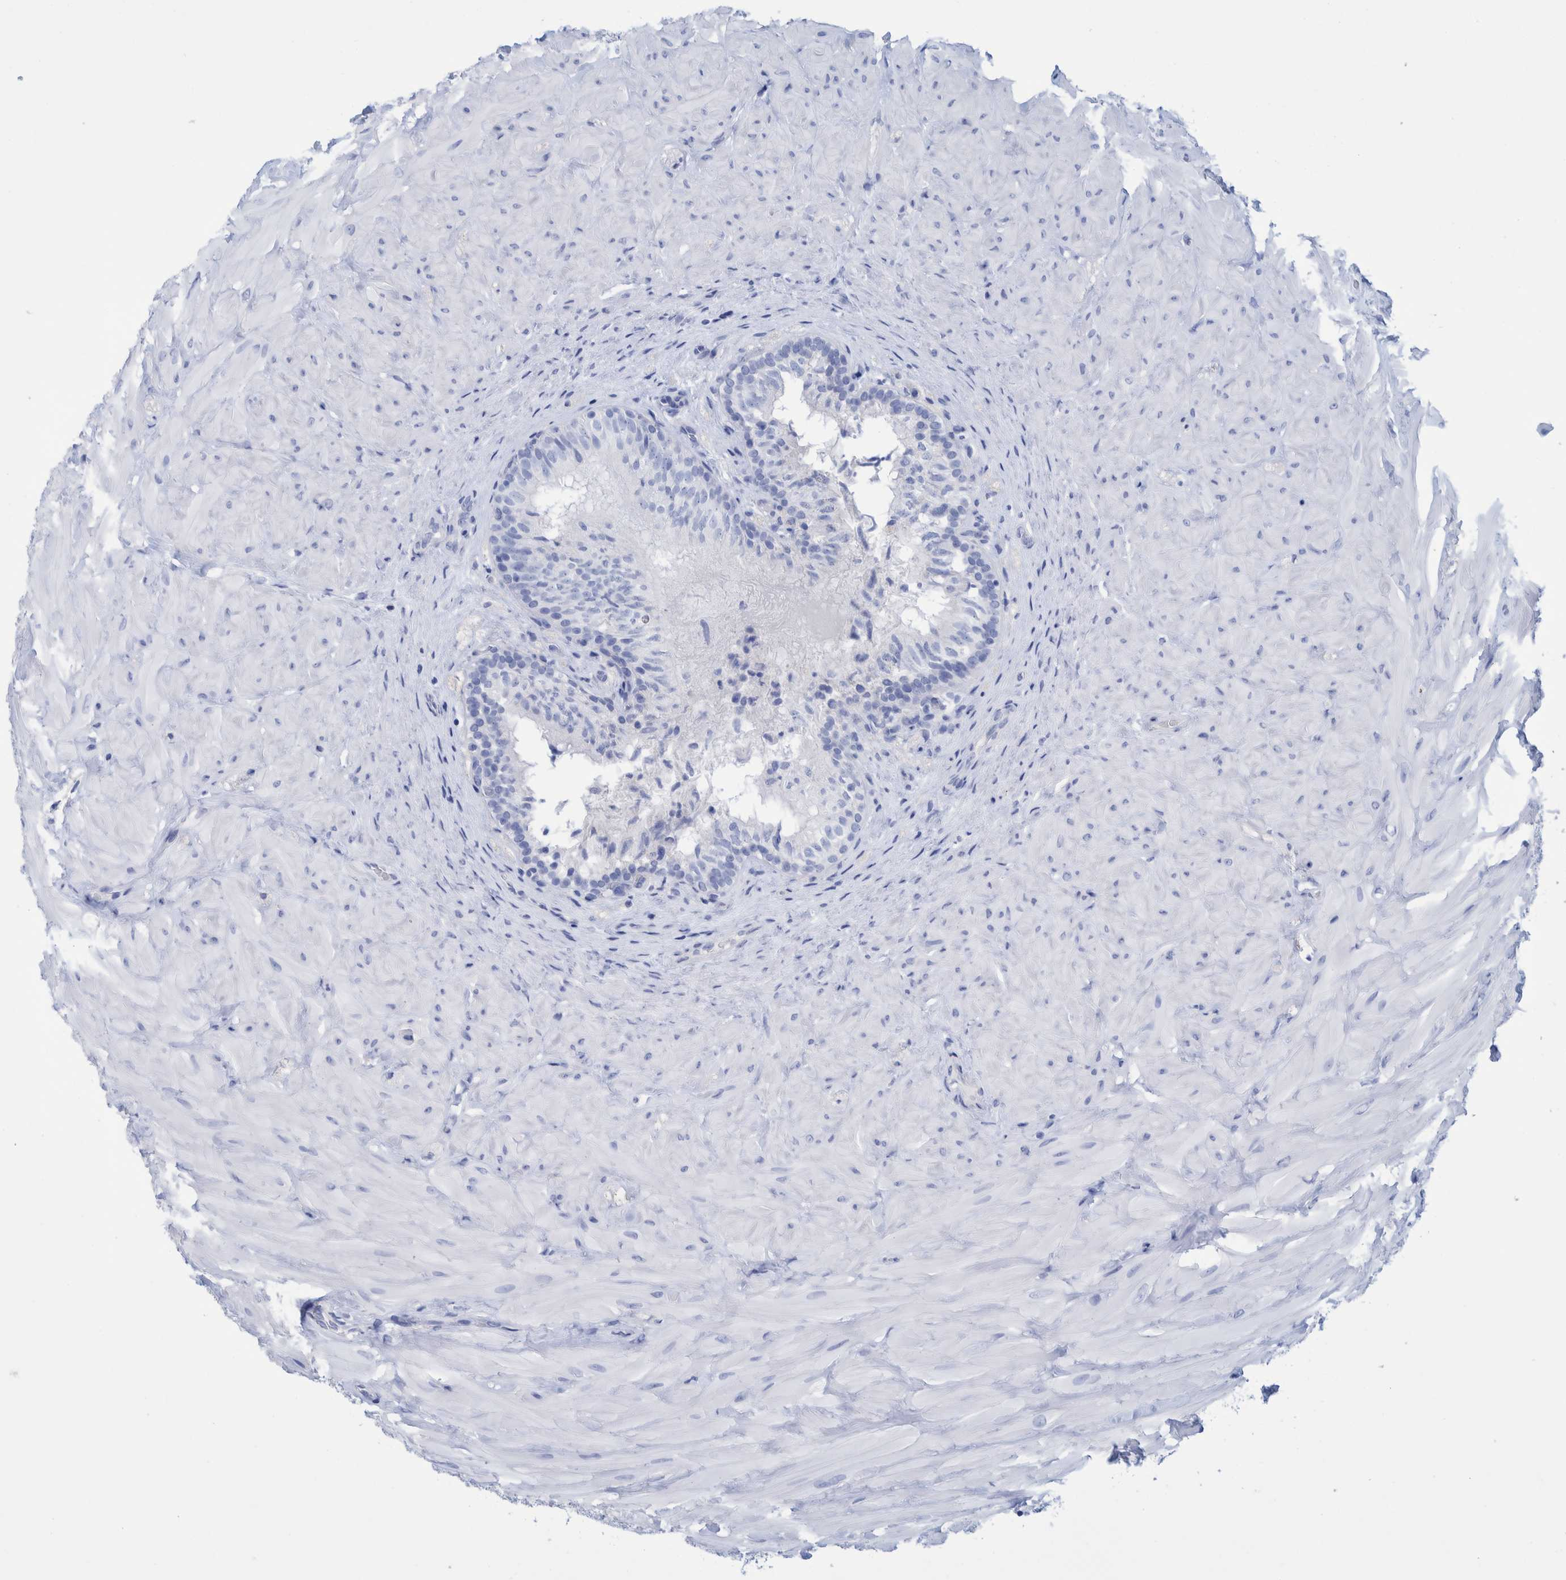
{"staining": {"intensity": "negative", "quantity": "none", "location": "none"}, "tissue": "epididymis", "cell_type": "Glandular cells", "image_type": "normal", "snomed": [{"axis": "morphology", "description": "Normal tissue, NOS"}, {"axis": "topography", "description": "Soft tissue"}, {"axis": "topography", "description": "Epididymis"}], "caption": "An image of human epididymis is negative for staining in glandular cells. The staining is performed using DAB (3,3'-diaminobenzidine) brown chromogen with nuclei counter-stained in using hematoxylin.", "gene": "PERP", "patient": {"sex": "male", "age": 26}}